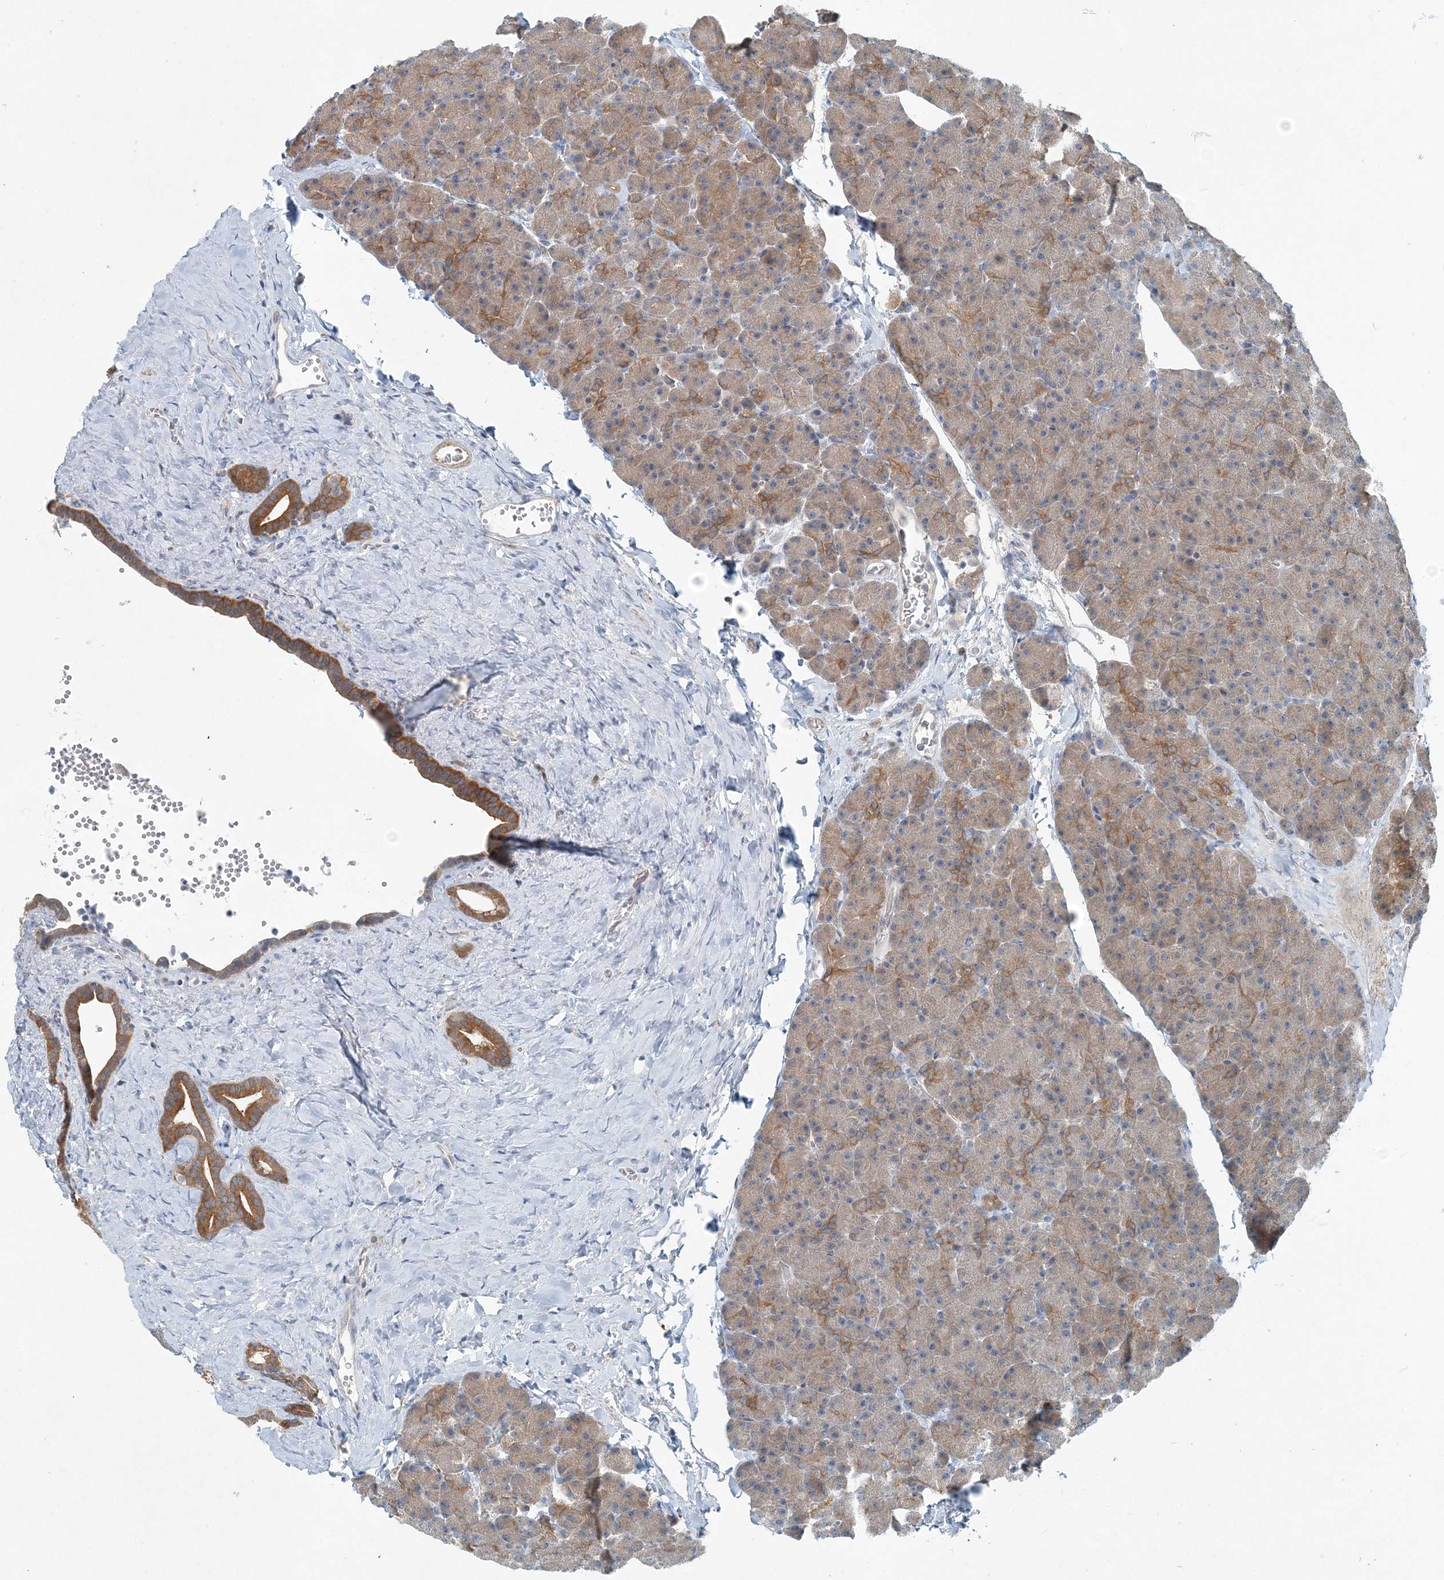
{"staining": {"intensity": "moderate", "quantity": "25%-75%", "location": "cytoplasmic/membranous"}, "tissue": "pancreas", "cell_type": "Exocrine glandular cells", "image_type": "normal", "snomed": [{"axis": "morphology", "description": "Normal tissue, NOS"}, {"axis": "morphology", "description": "Carcinoid, malignant, NOS"}, {"axis": "topography", "description": "Pancreas"}], "caption": "Pancreas stained for a protein exhibits moderate cytoplasmic/membranous positivity in exocrine glandular cells. (brown staining indicates protein expression, while blue staining denotes nuclei).", "gene": "ARMH1", "patient": {"sex": "female", "age": 35}}